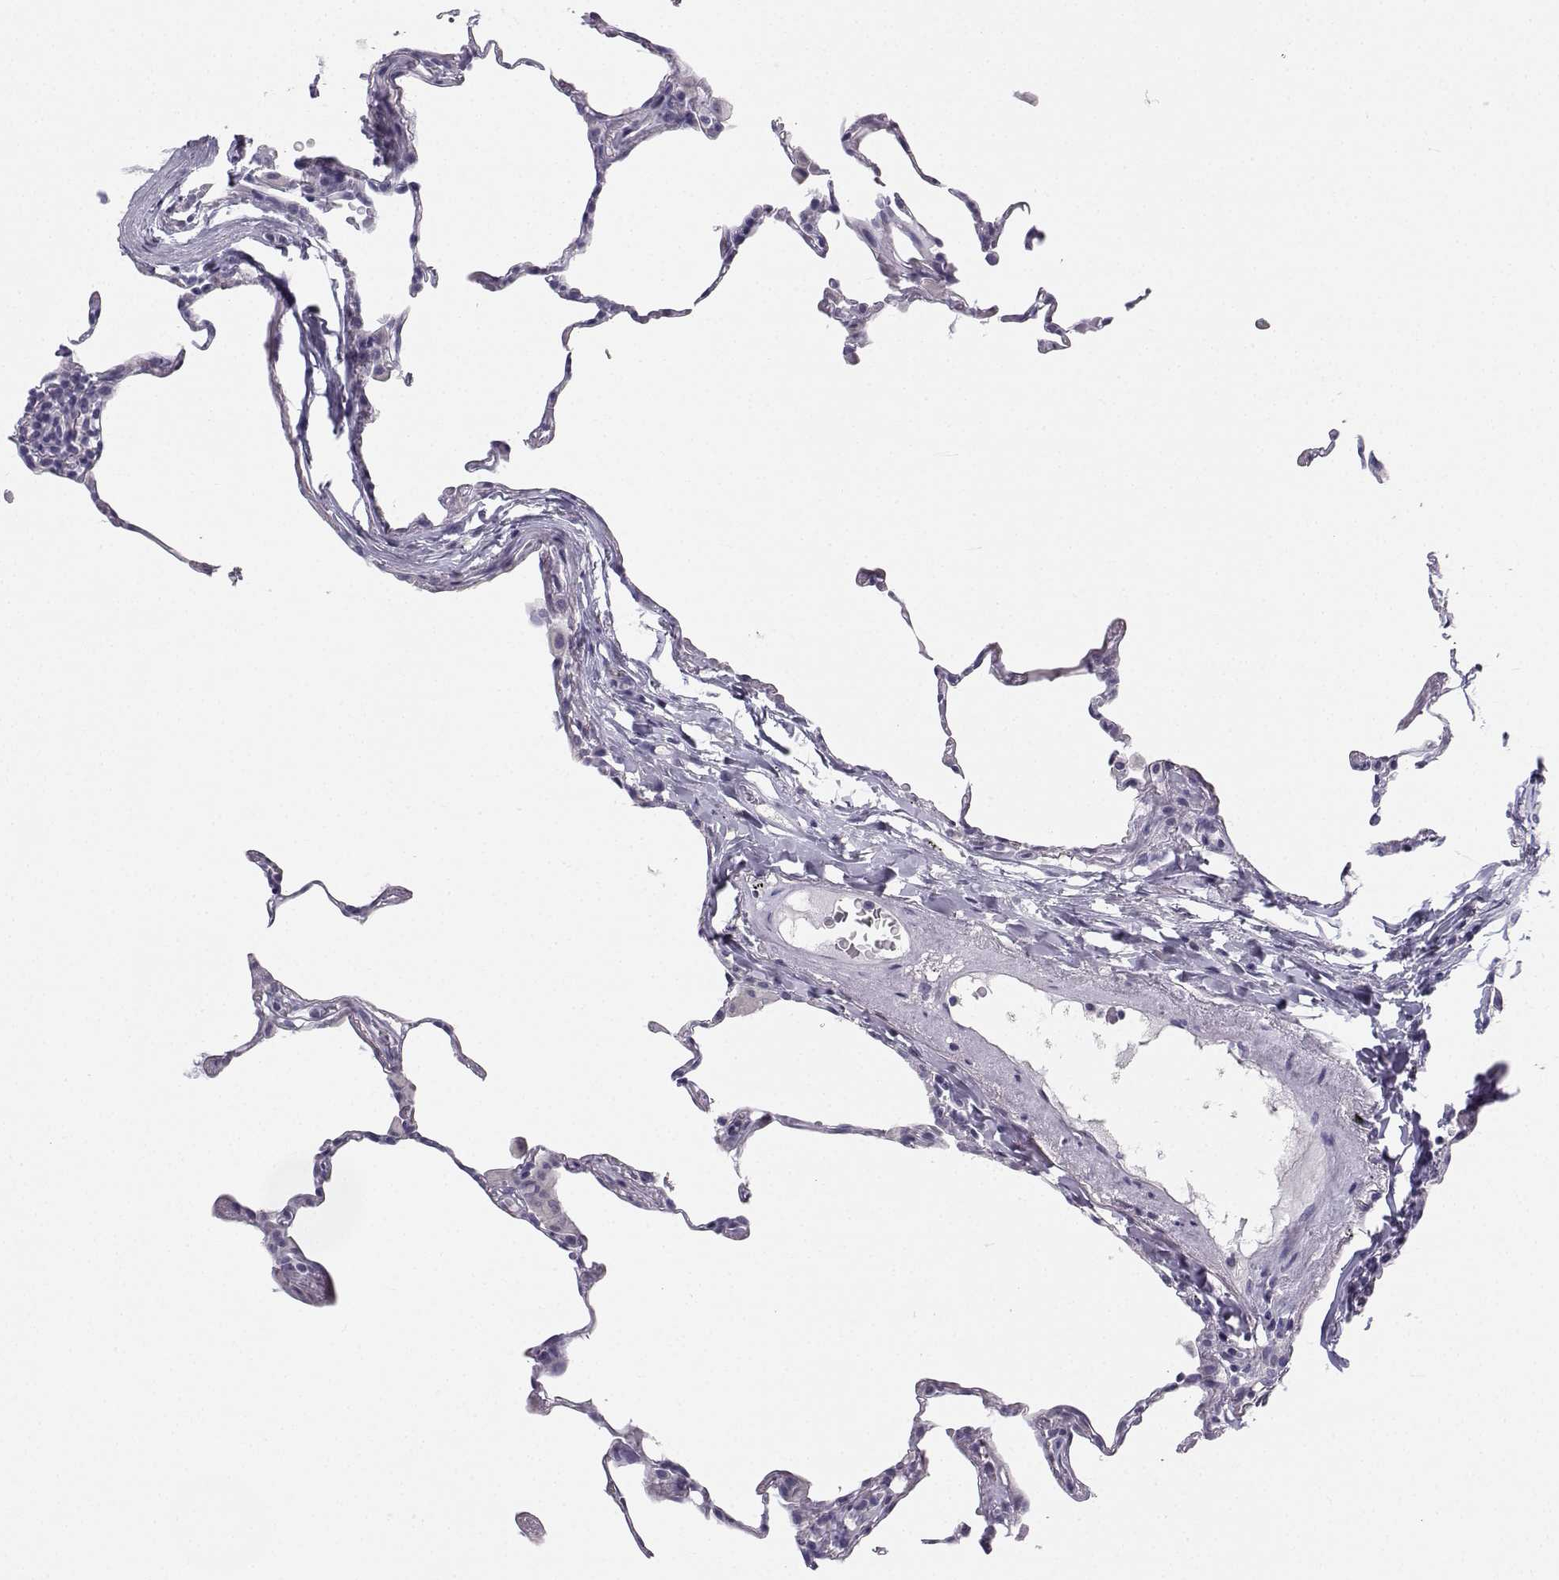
{"staining": {"intensity": "negative", "quantity": "none", "location": "none"}, "tissue": "lung", "cell_type": "Alveolar cells", "image_type": "normal", "snomed": [{"axis": "morphology", "description": "Normal tissue, NOS"}, {"axis": "topography", "description": "Lung"}], "caption": "This is an immunohistochemistry (IHC) photomicrograph of unremarkable lung. There is no expression in alveolar cells.", "gene": "SYCE1", "patient": {"sex": "female", "age": 57}}